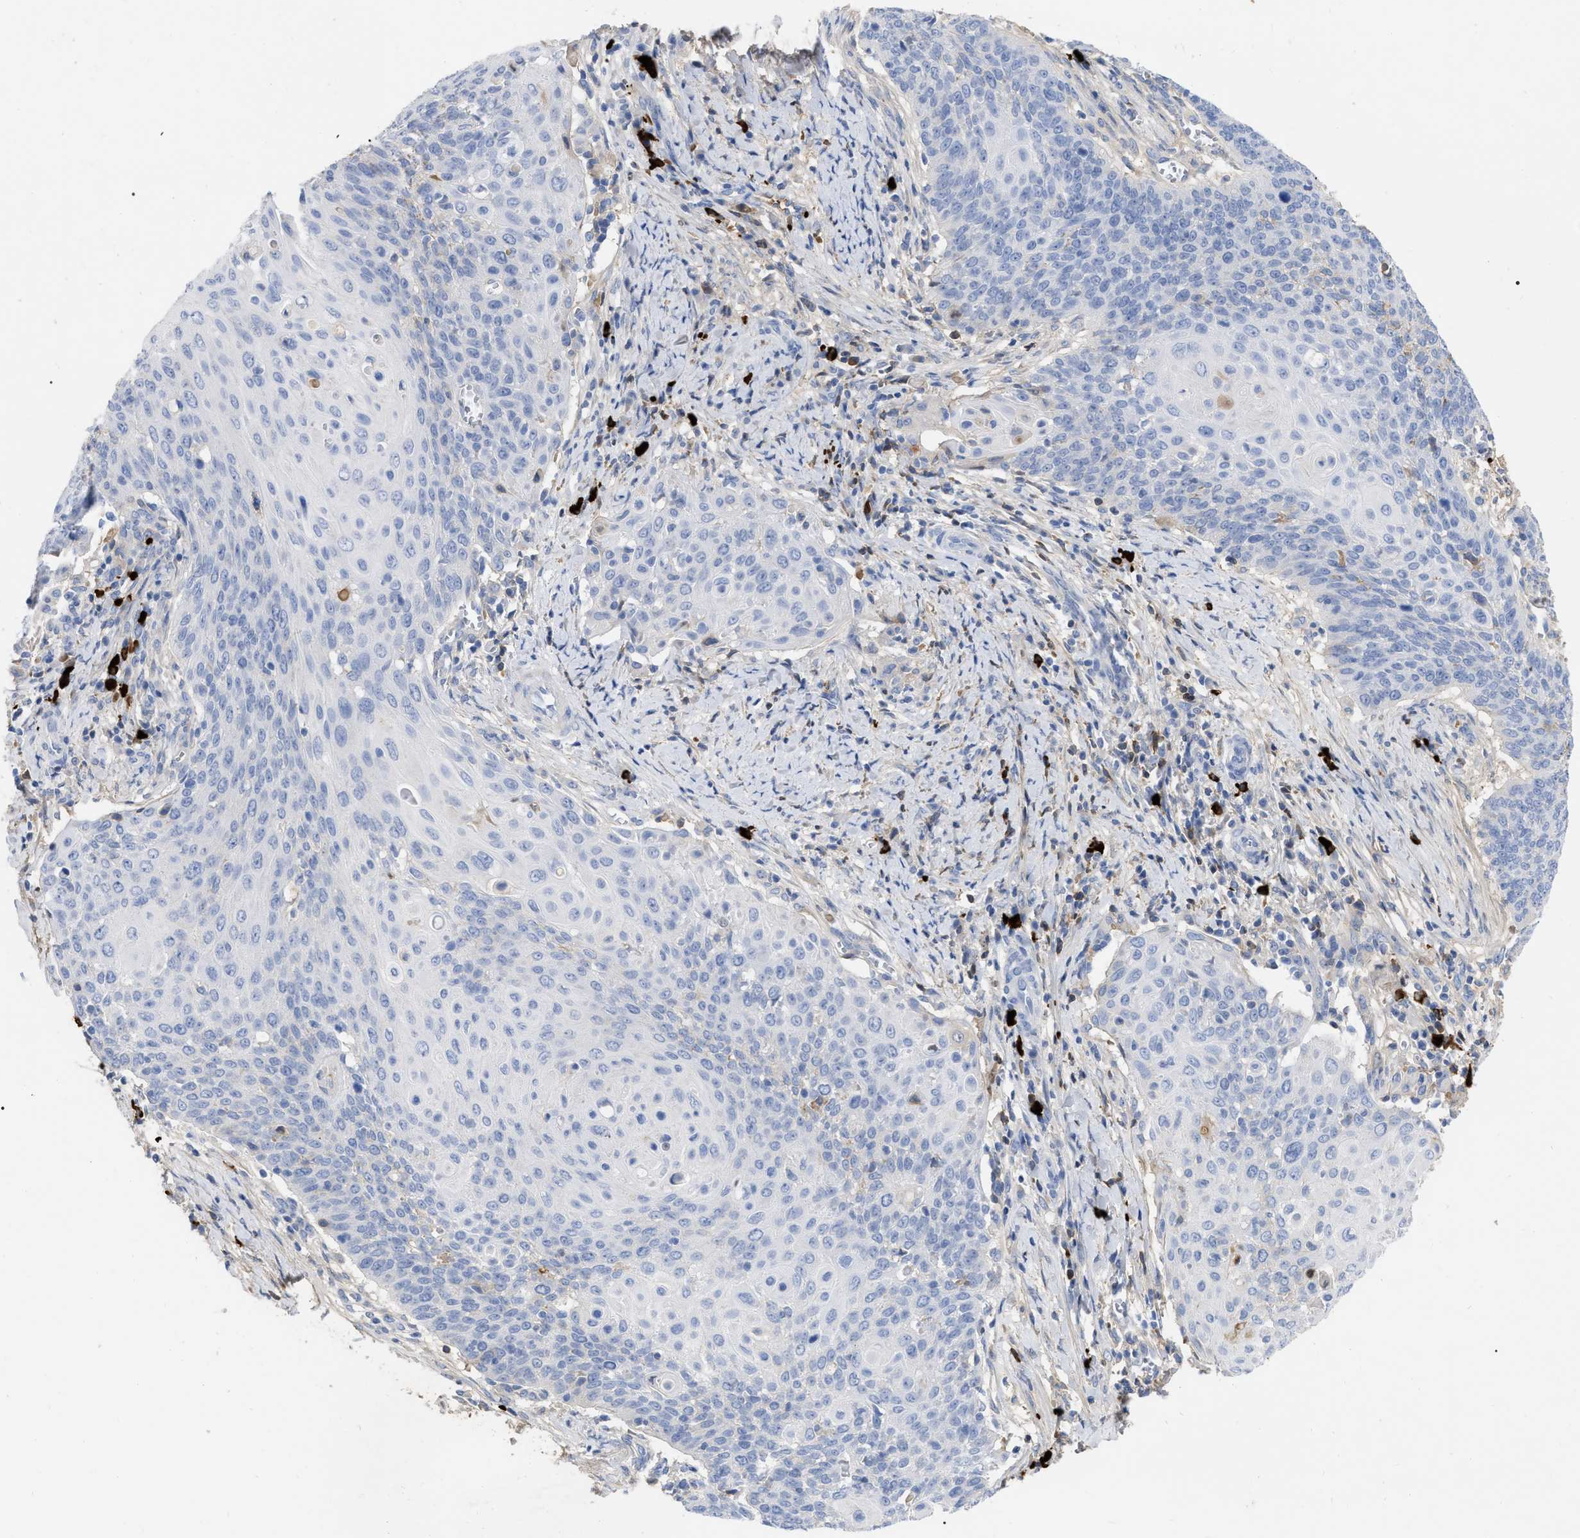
{"staining": {"intensity": "negative", "quantity": "none", "location": "none"}, "tissue": "cervical cancer", "cell_type": "Tumor cells", "image_type": "cancer", "snomed": [{"axis": "morphology", "description": "Squamous cell carcinoma, NOS"}, {"axis": "topography", "description": "Cervix"}], "caption": "High magnification brightfield microscopy of squamous cell carcinoma (cervical) stained with DAB (3,3'-diaminobenzidine) (brown) and counterstained with hematoxylin (blue): tumor cells show no significant expression.", "gene": "IGHV5-51", "patient": {"sex": "female", "age": 39}}